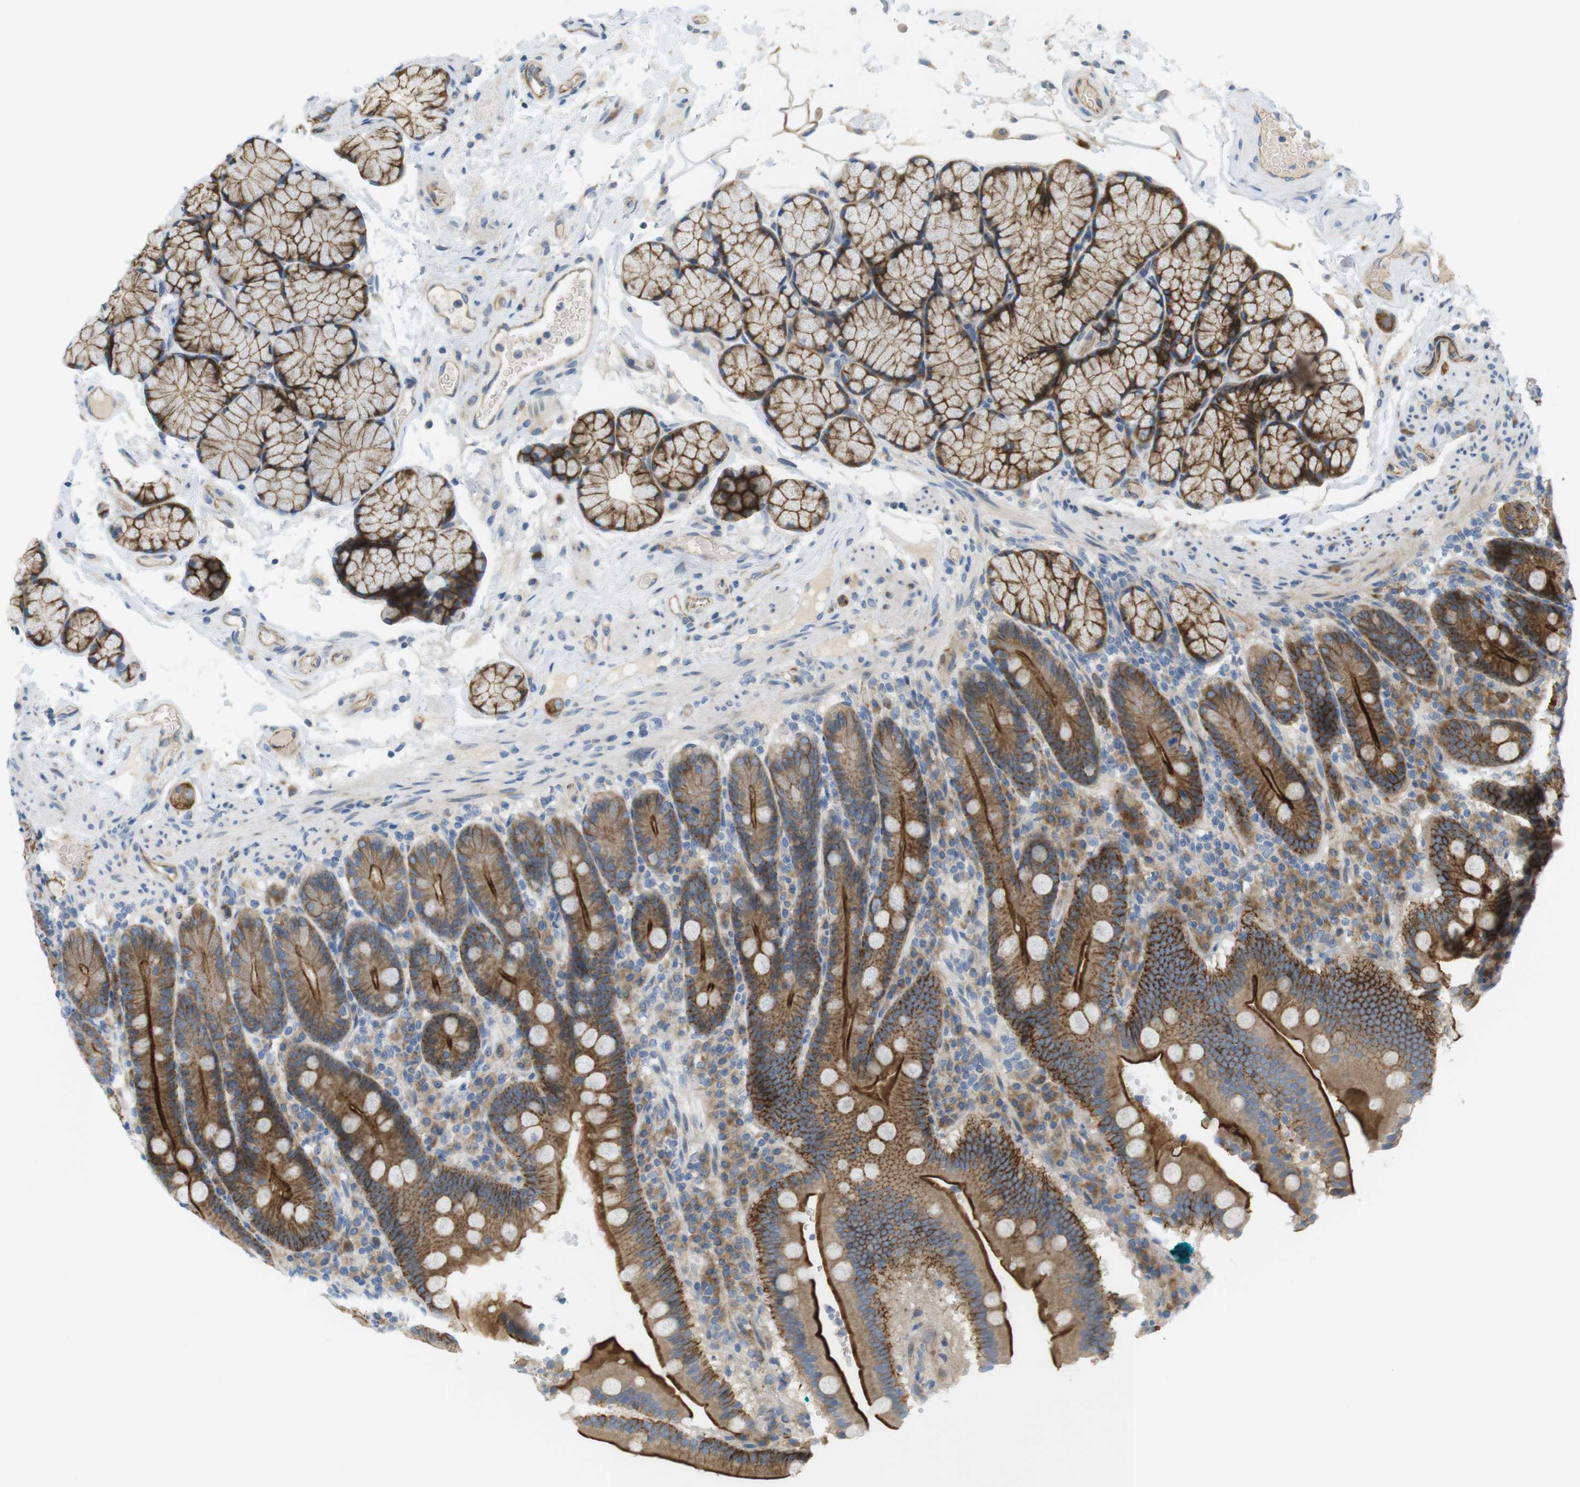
{"staining": {"intensity": "strong", "quantity": ">75%", "location": "cytoplasmic/membranous"}, "tissue": "duodenum", "cell_type": "Glandular cells", "image_type": "normal", "snomed": [{"axis": "morphology", "description": "Normal tissue, NOS"}, {"axis": "topography", "description": "Small intestine, NOS"}], "caption": "Immunohistochemical staining of unremarkable duodenum demonstrates >75% levels of strong cytoplasmic/membranous protein staining in approximately >75% of glandular cells. The staining was performed using DAB (3,3'-diaminobenzidine), with brown indicating positive protein expression. Nuclei are stained blue with hematoxylin.", "gene": "GJC3", "patient": {"sex": "female", "age": 71}}